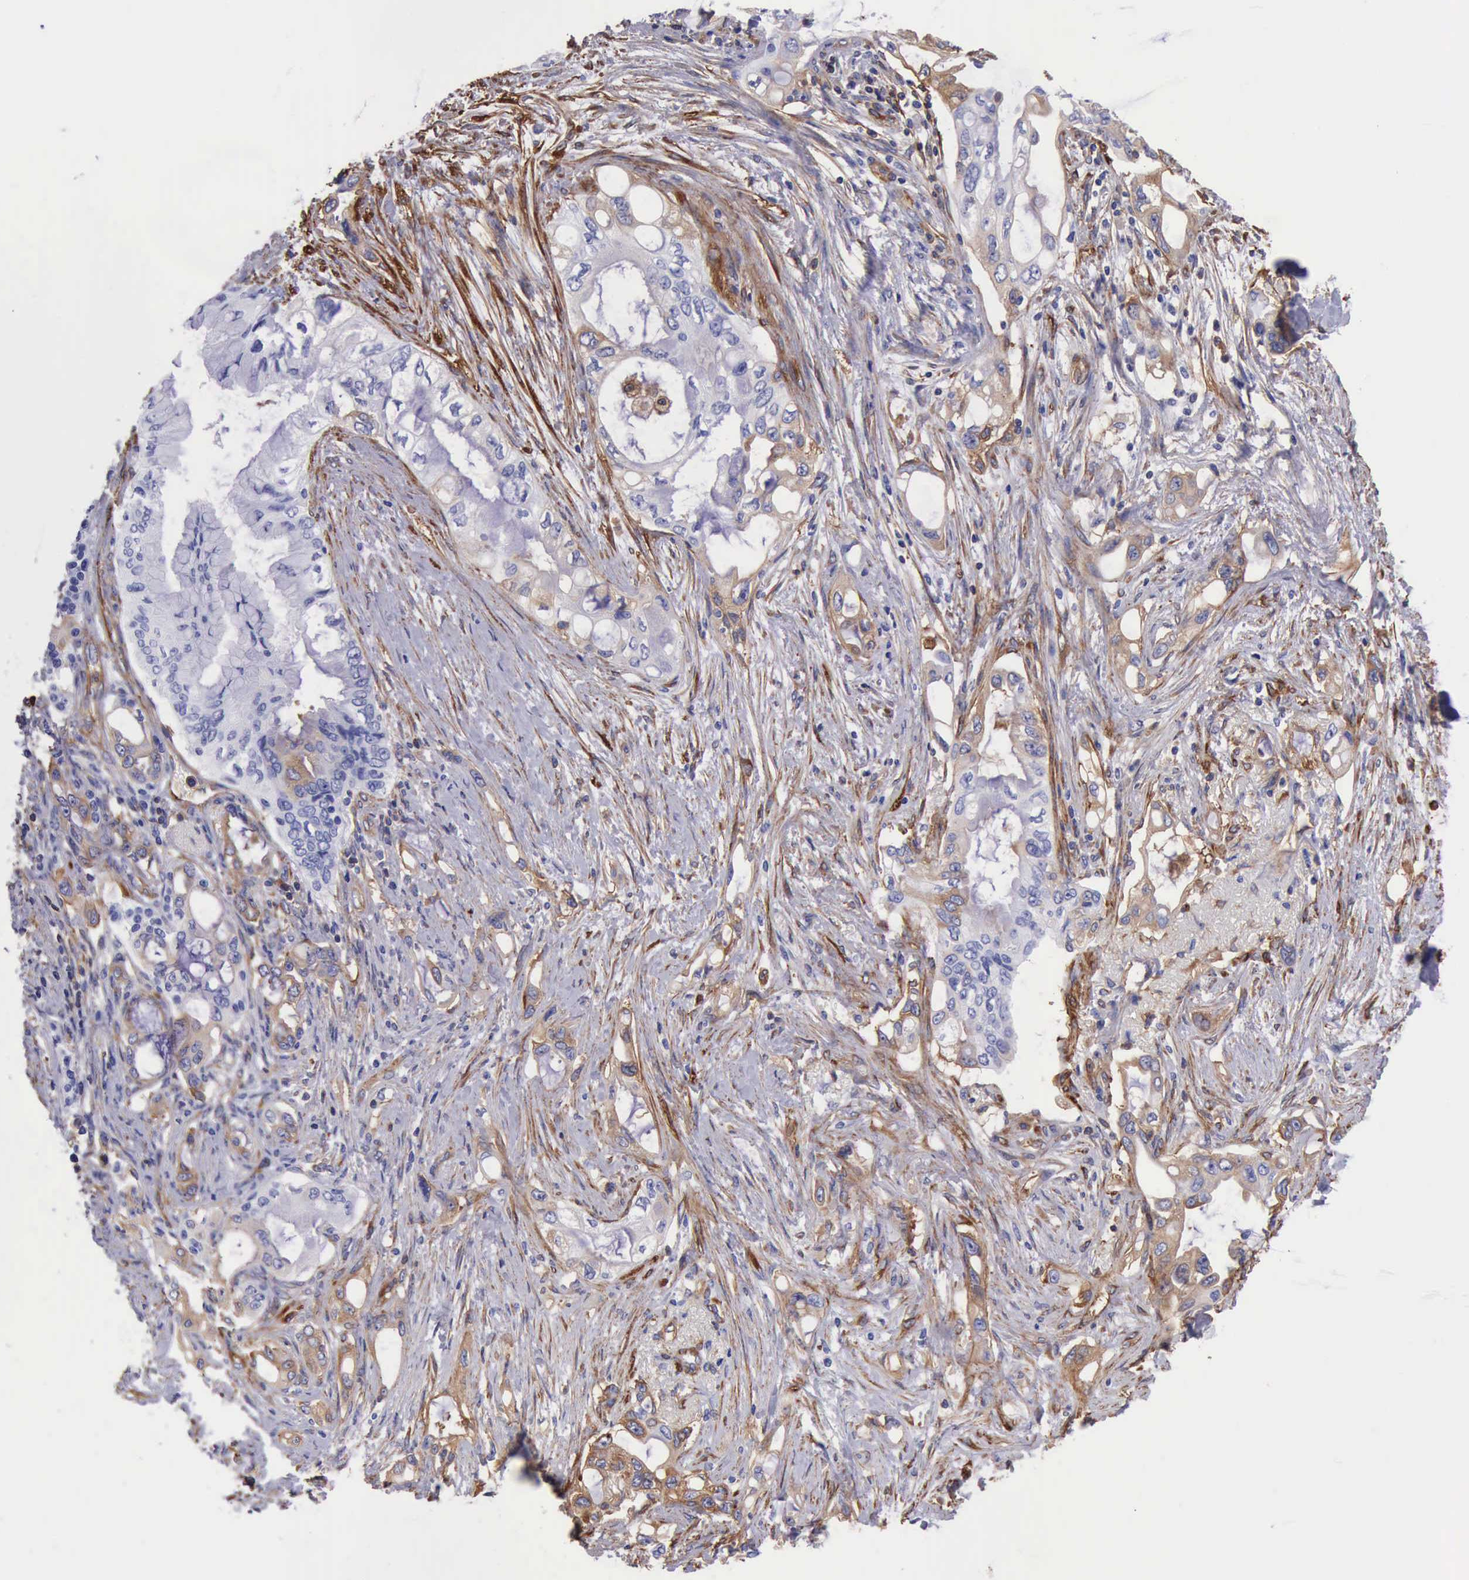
{"staining": {"intensity": "negative", "quantity": "none", "location": "none"}, "tissue": "pancreatic cancer", "cell_type": "Tumor cells", "image_type": "cancer", "snomed": [{"axis": "morphology", "description": "Adenocarcinoma, NOS"}, {"axis": "topography", "description": "Pancreas"}], "caption": "High power microscopy image of an IHC histopathology image of pancreatic cancer (adenocarcinoma), revealing no significant positivity in tumor cells.", "gene": "FLNA", "patient": {"sex": "female", "age": 70}}